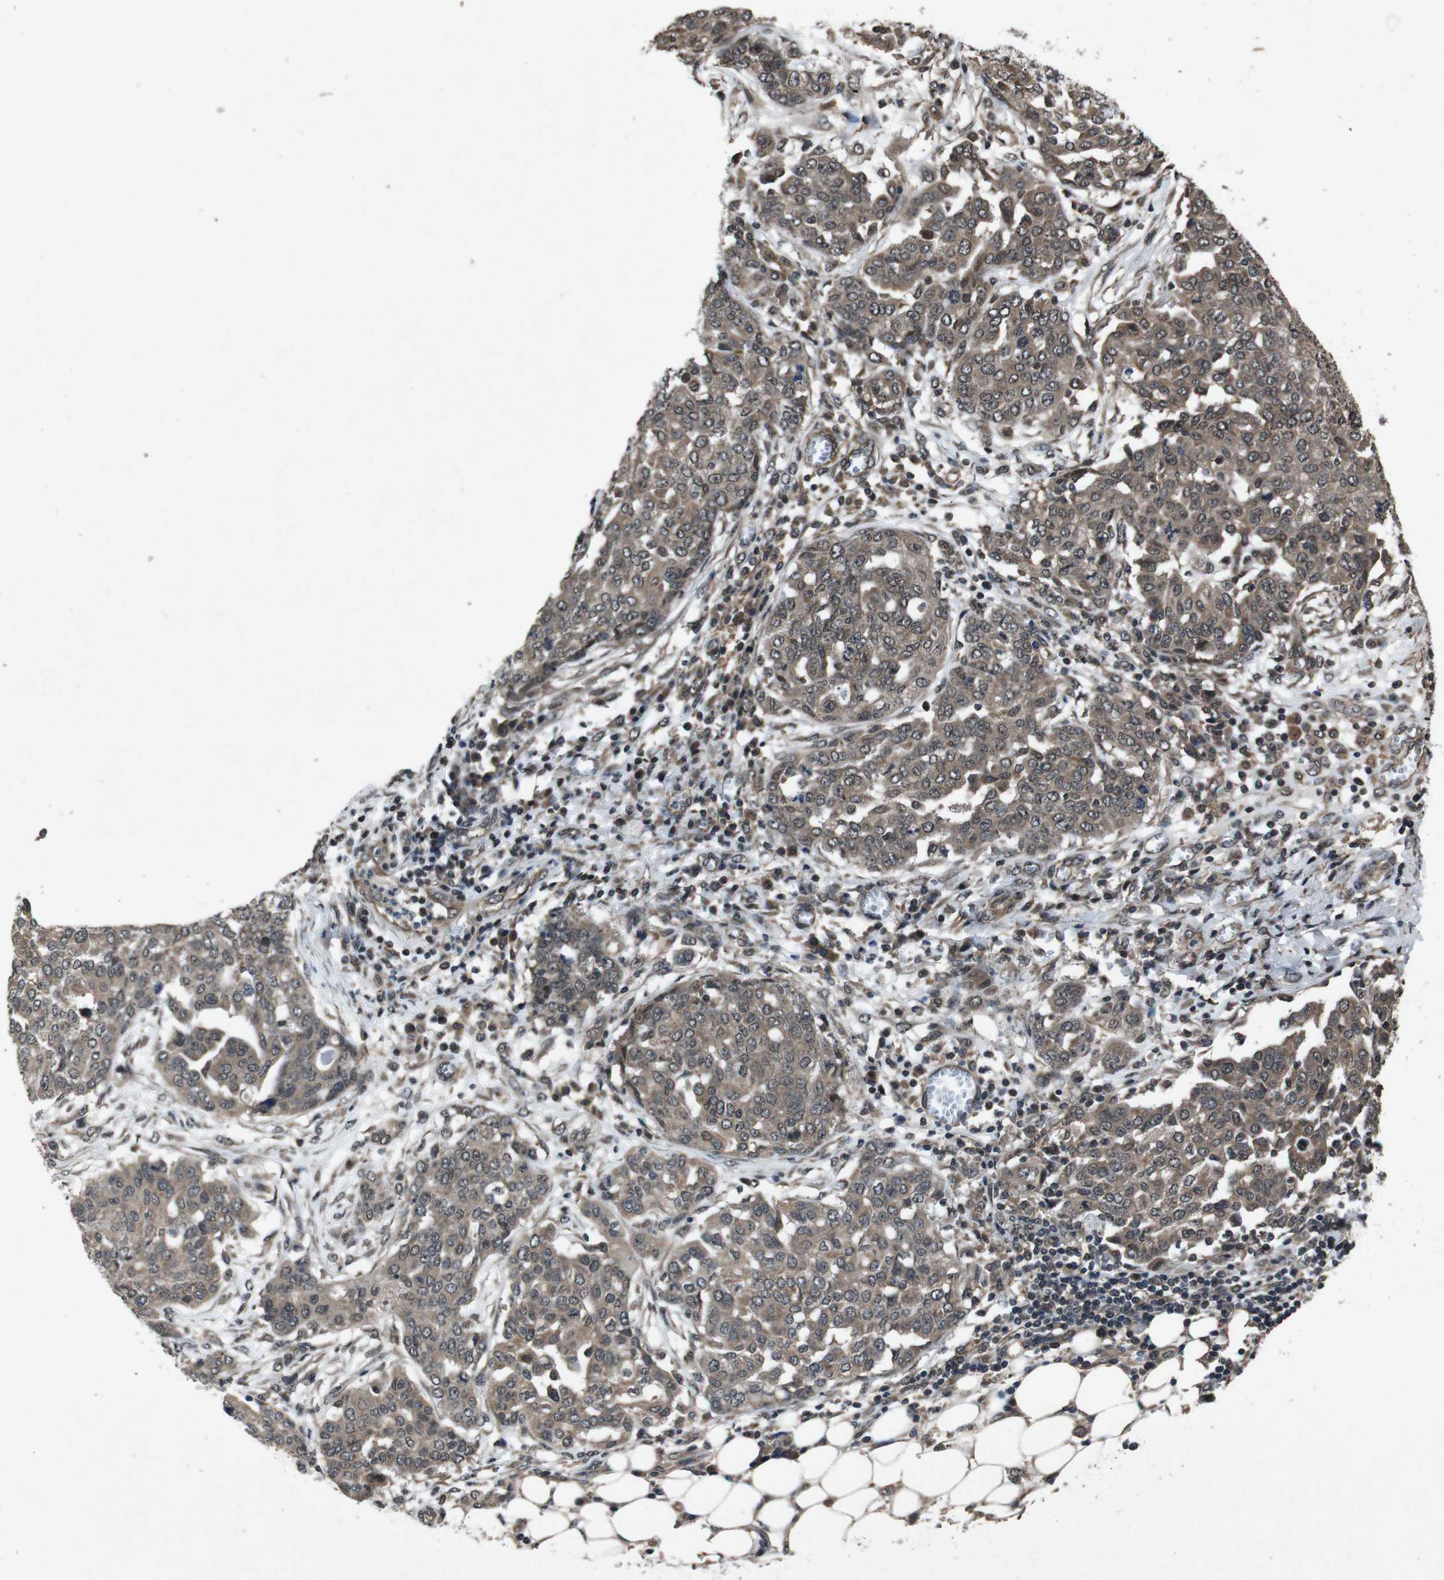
{"staining": {"intensity": "moderate", "quantity": ">75%", "location": "cytoplasmic/membranous"}, "tissue": "ovarian cancer", "cell_type": "Tumor cells", "image_type": "cancer", "snomed": [{"axis": "morphology", "description": "Cystadenocarcinoma, serous, NOS"}, {"axis": "topography", "description": "Soft tissue"}, {"axis": "topography", "description": "Ovary"}], "caption": "Ovarian serous cystadenocarcinoma tissue shows moderate cytoplasmic/membranous positivity in approximately >75% of tumor cells, visualized by immunohistochemistry.", "gene": "SOCS1", "patient": {"sex": "female", "age": 57}}